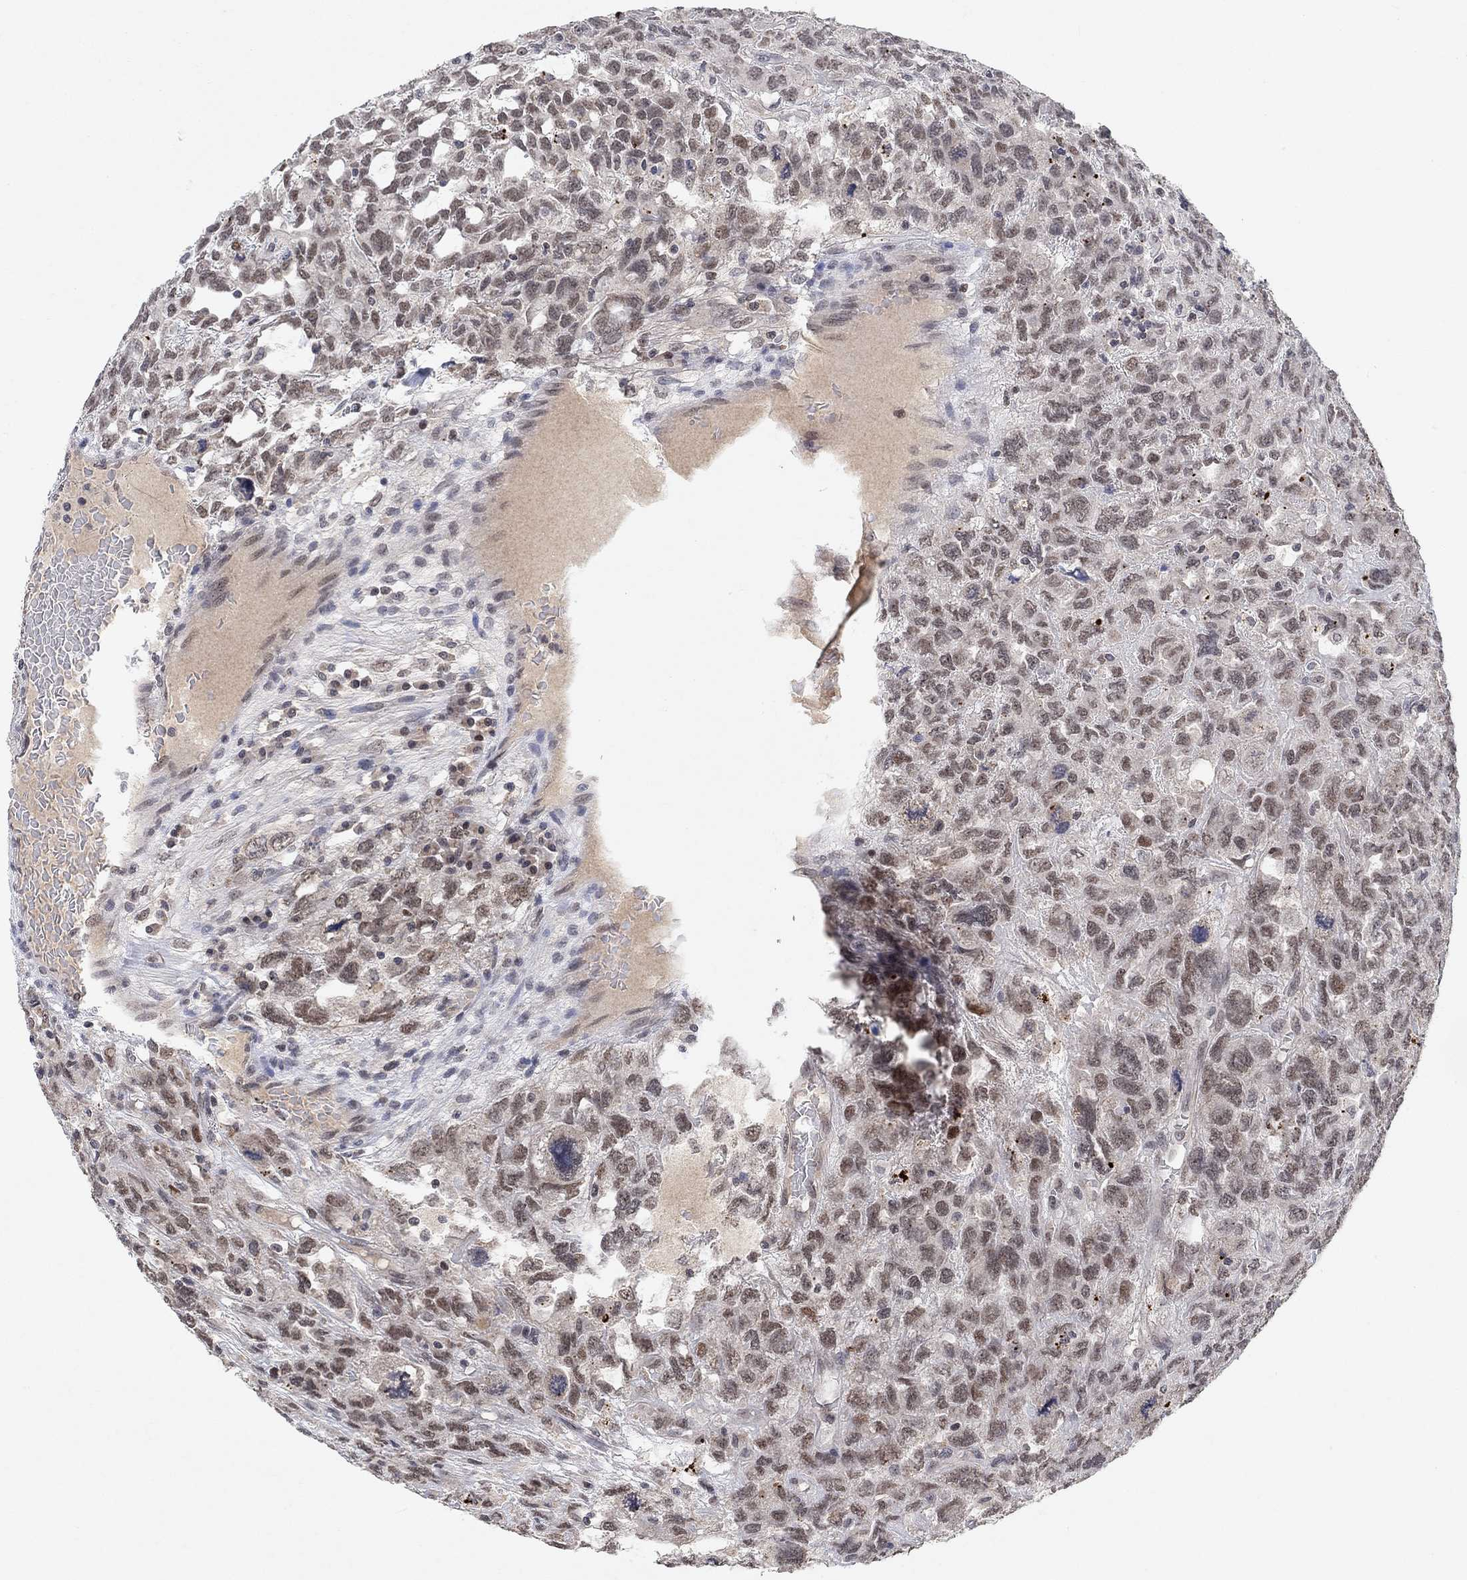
{"staining": {"intensity": "moderate", "quantity": "<25%", "location": "nuclear"}, "tissue": "testis cancer", "cell_type": "Tumor cells", "image_type": "cancer", "snomed": [{"axis": "morphology", "description": "Seminoma, NOS"}, {"axis": "topography", "description": "Testis"}], "caption": "An image of human testis cancer stained for a protein reveals moderate nuclear brown staining in tumor cells.", "gene": "THAP8", "patient": {"sex": "male", "age": 52}}